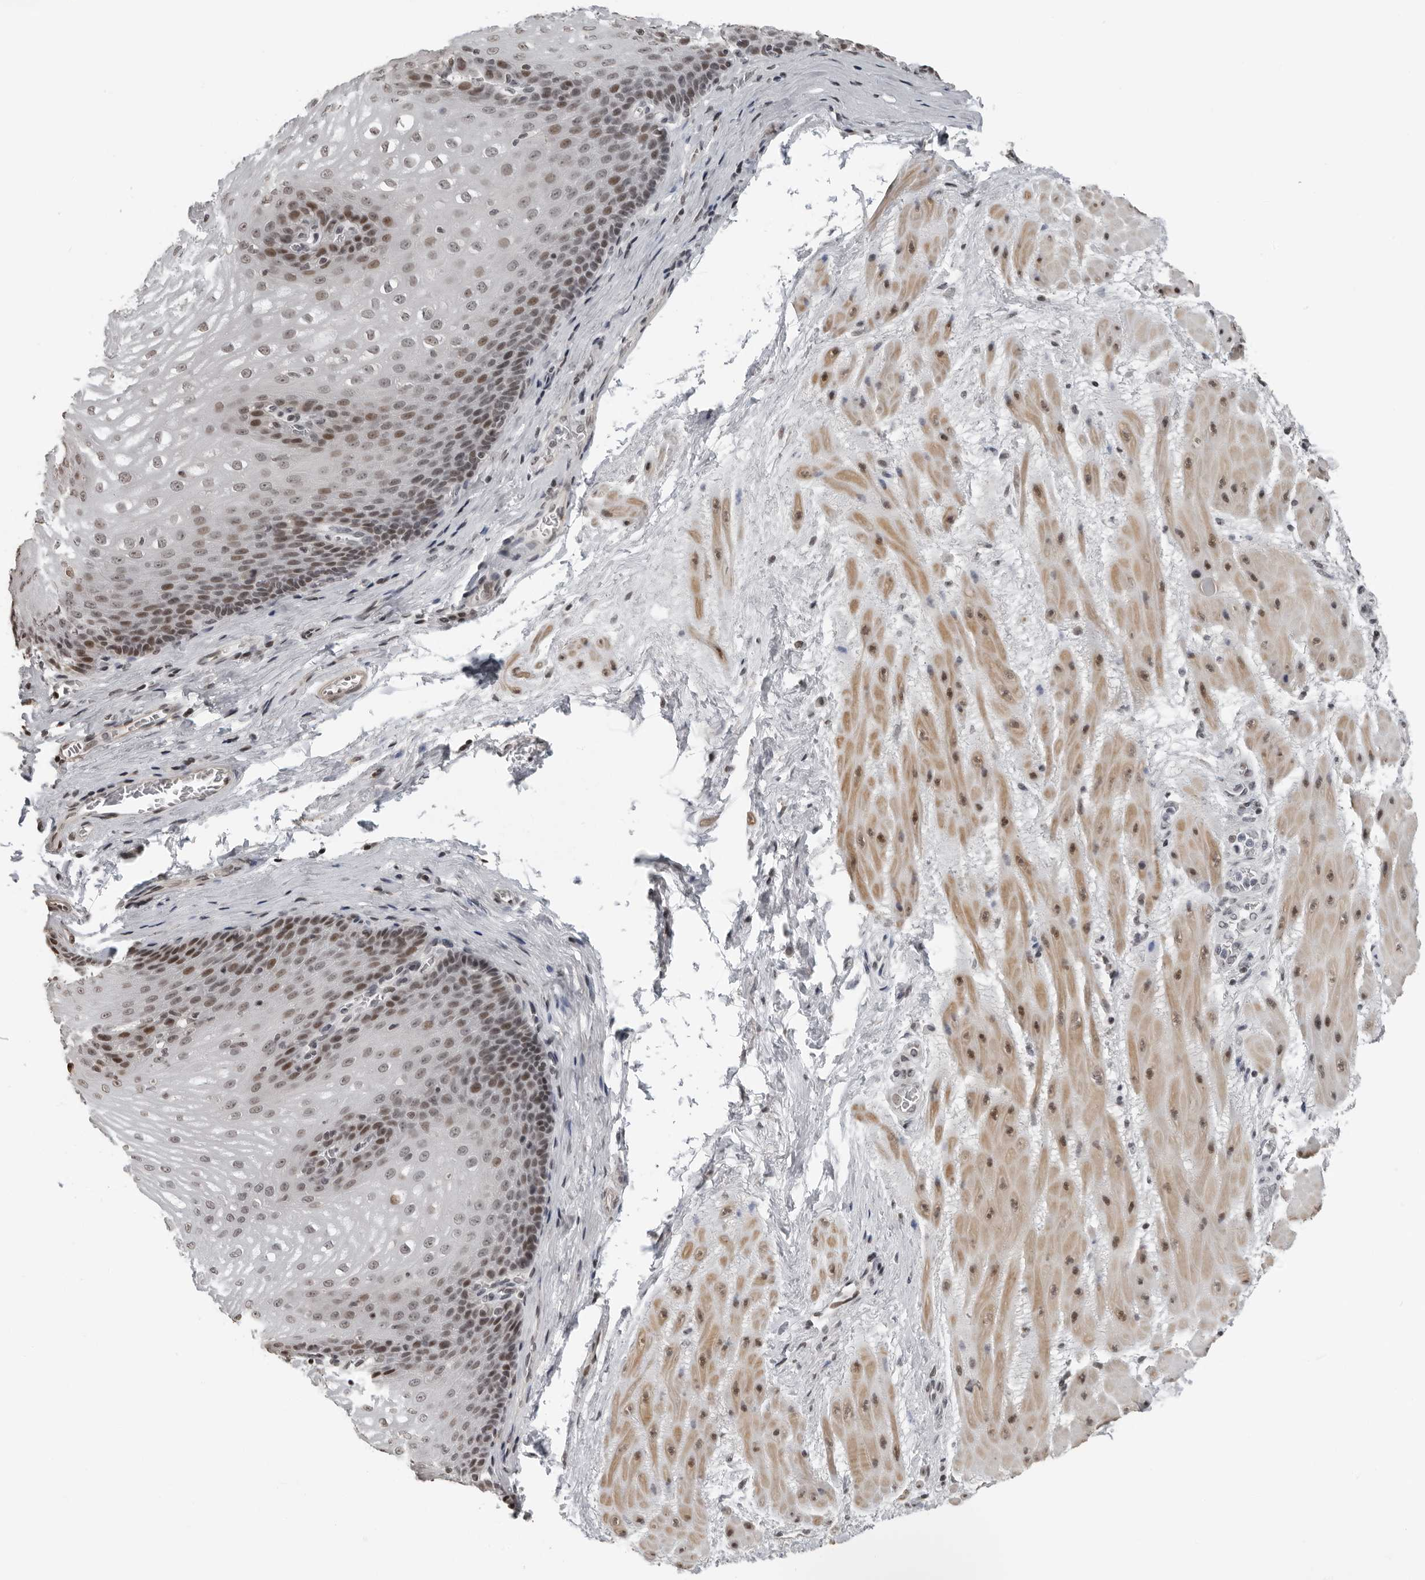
{"staining": {"intensity": "moderate", "quantity": "25%-75%", "location": "nuclear"}, "tissue": "esophagus", "cell_type": "Squamous epithelial cells", "image_type": "normal", "snomed": [{"axis": "morphology", "description": "Normal tissue, NOS"}, {"axis": "topography", "description": "Esophagus"}], "caption": "DAB immunohistochemical staining of benign esophagus demonstrates moderate nuclear protein staining in about 25%-75% of squamous epithelial cells.", "gene": "ORC1", "patient": {"sex": "male", "age": 48}}